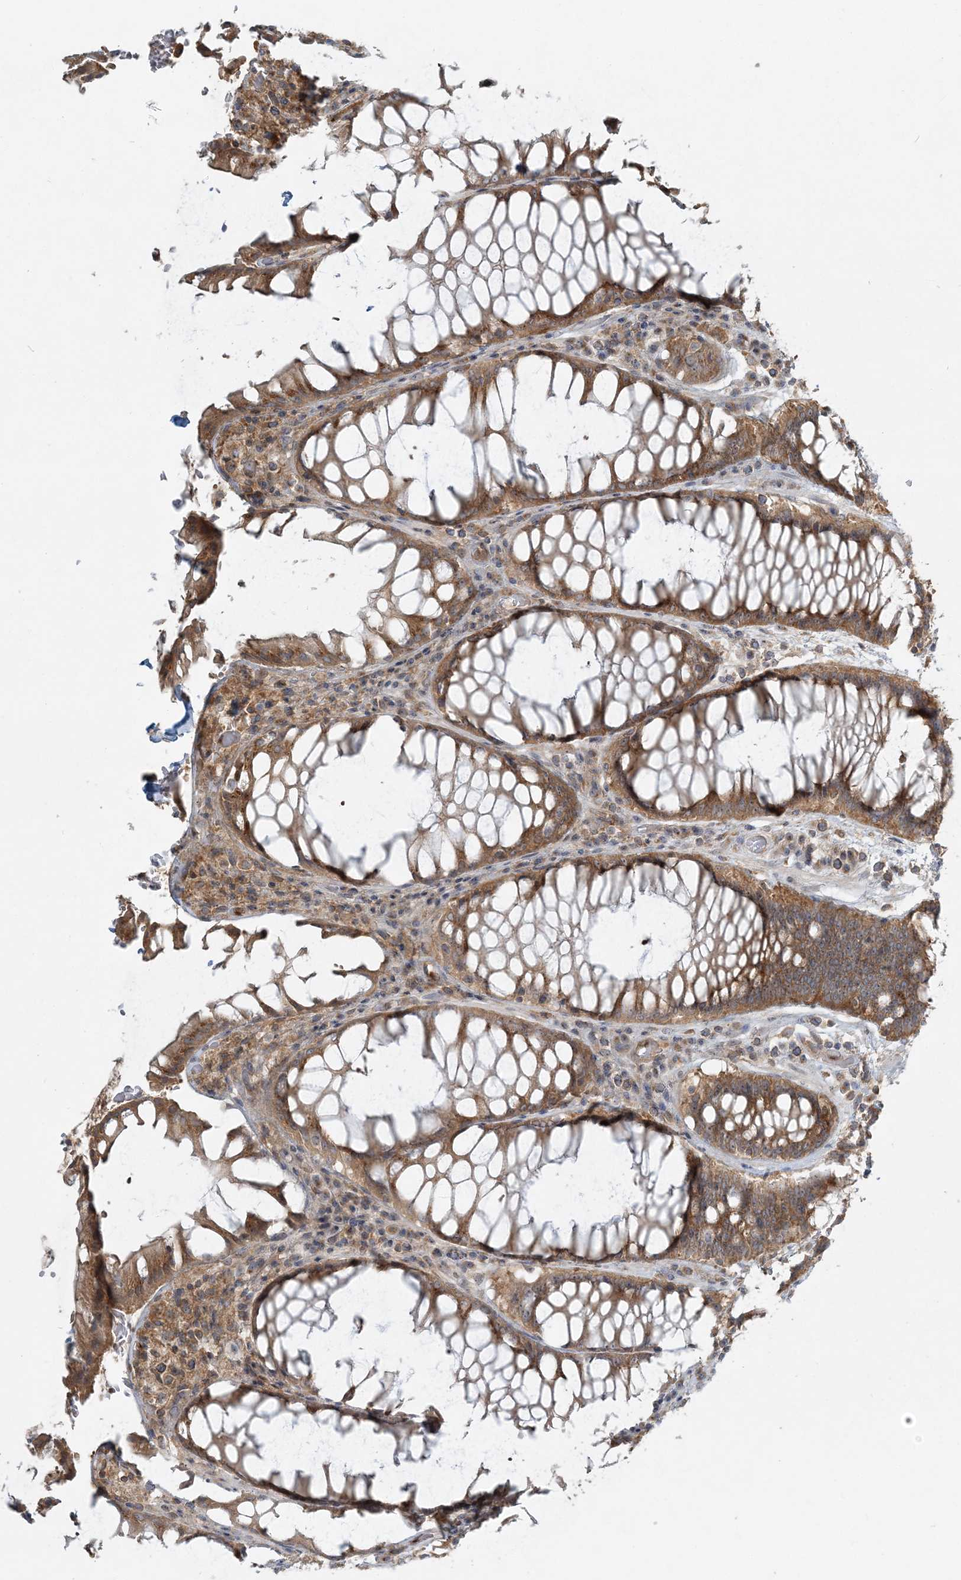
{"staining": {"intensity": "moderate", "quantity": ">75%", "location": "cytoplasmic/membranous"}, "tissue": "rectum", "cell_type": "Glandular cells", "image_type": "normal", "snomed": [{"axis": "morphology", "description": "Normal tissue, NOS"}, {"axis": "topography", "description": "Rectum"}], "caption": "DAB (3,3'-diaminobenzidine) immunohistochemical staining of normal human rectum demonstrates moderate cytoplasmic/membranous protein expression in approximately >75% of glandular cells.", "gene": "AP1AR", "patient": {"sex": "male", "age": 64}}